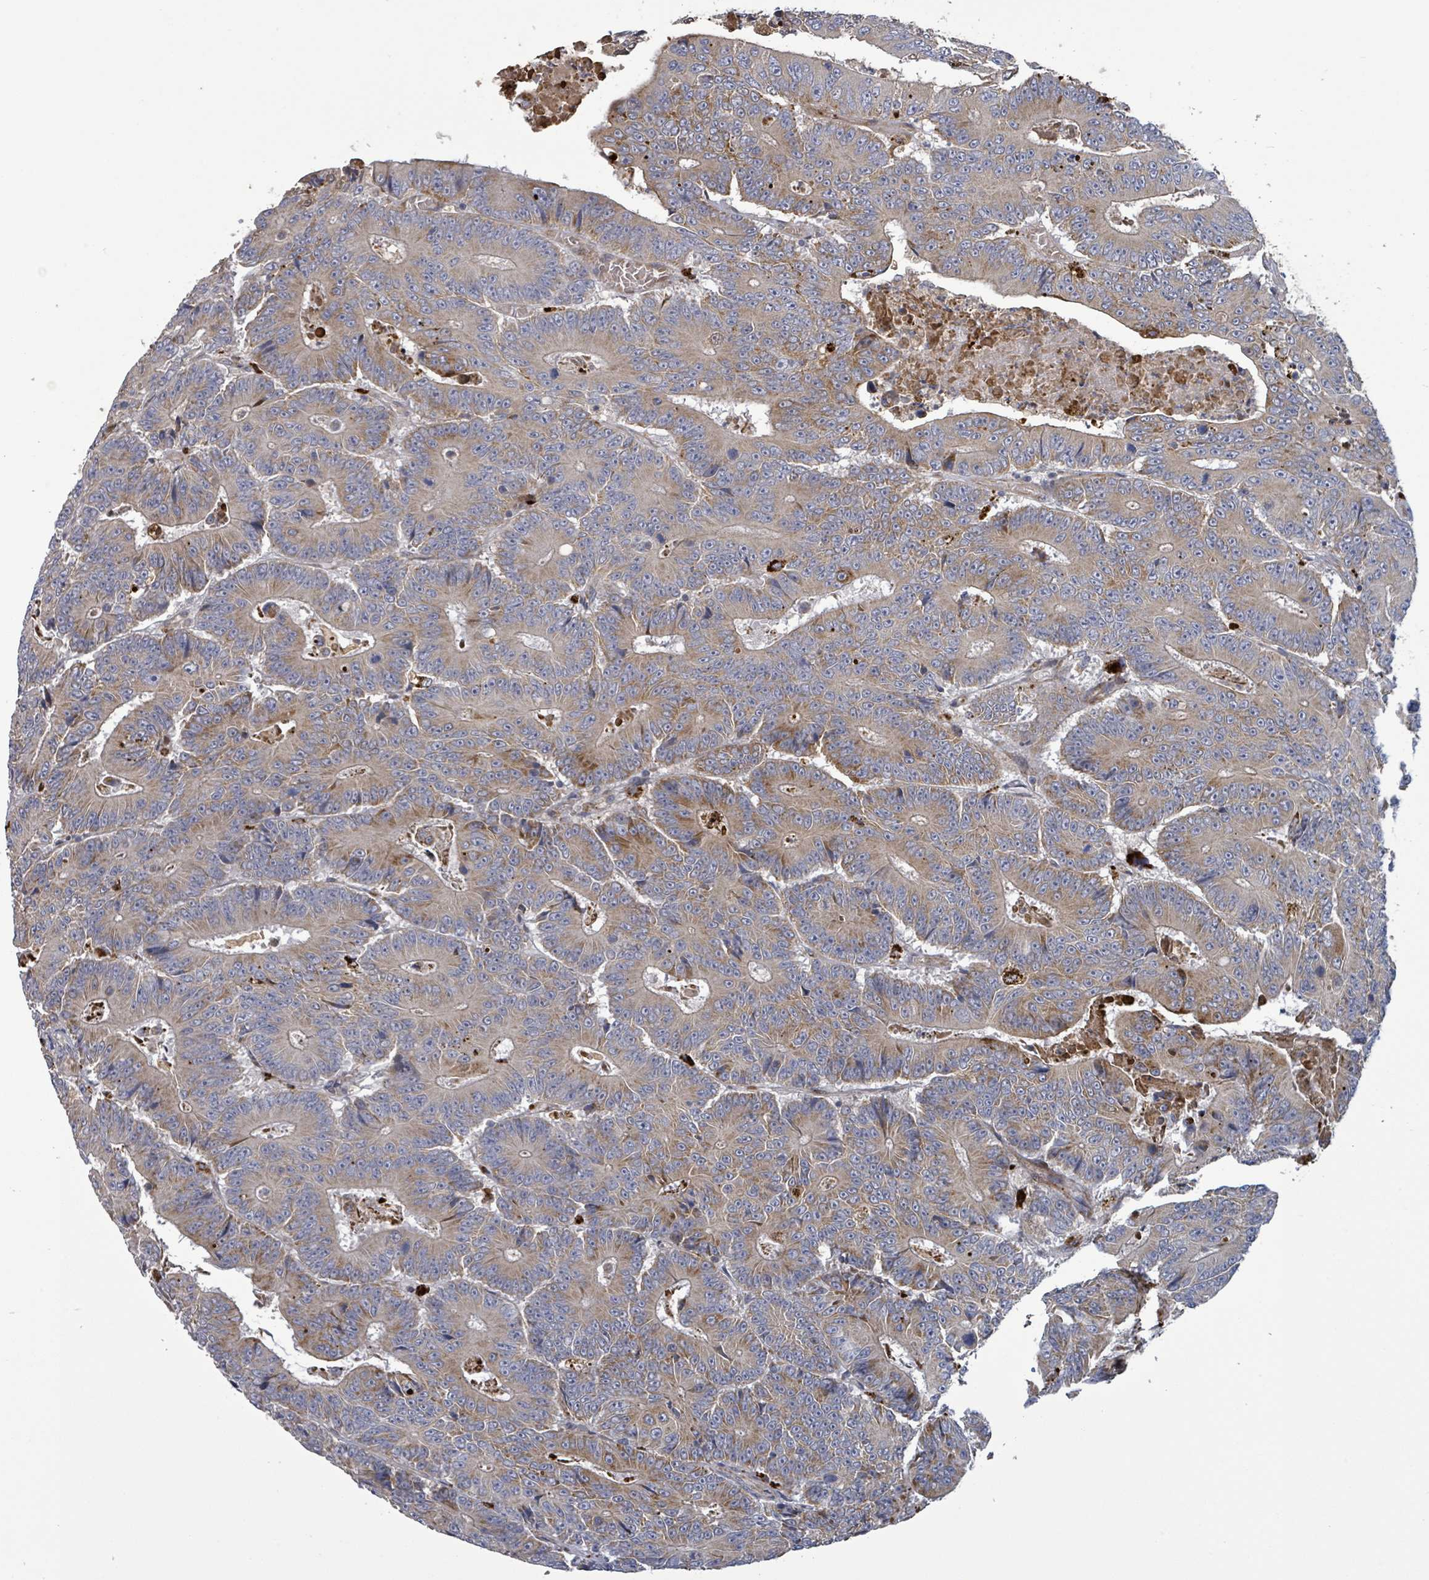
{"staining": {"intensity": "moderate", "quantity": "25%-75%", "location": "cytoplasmic/membranous"}, "tissue": "colorectal cancer", "cell_type": "Tumor cells", "image_type": "cancer", "snomed": [{"axis": "morphology", "description": "Adenocarcinoma, NOS"}, {"axis": "topography", "description": "Colon"}], "caption": "This is an image of immunohistochemistry (IHC) staining of adenocarcinoma (colorectal), which shows moderate staining in the cytoplasmic/membranous of tumor cells.", "gene": "DIPK2A", "patient": {"sex": "male", "age": 83}}